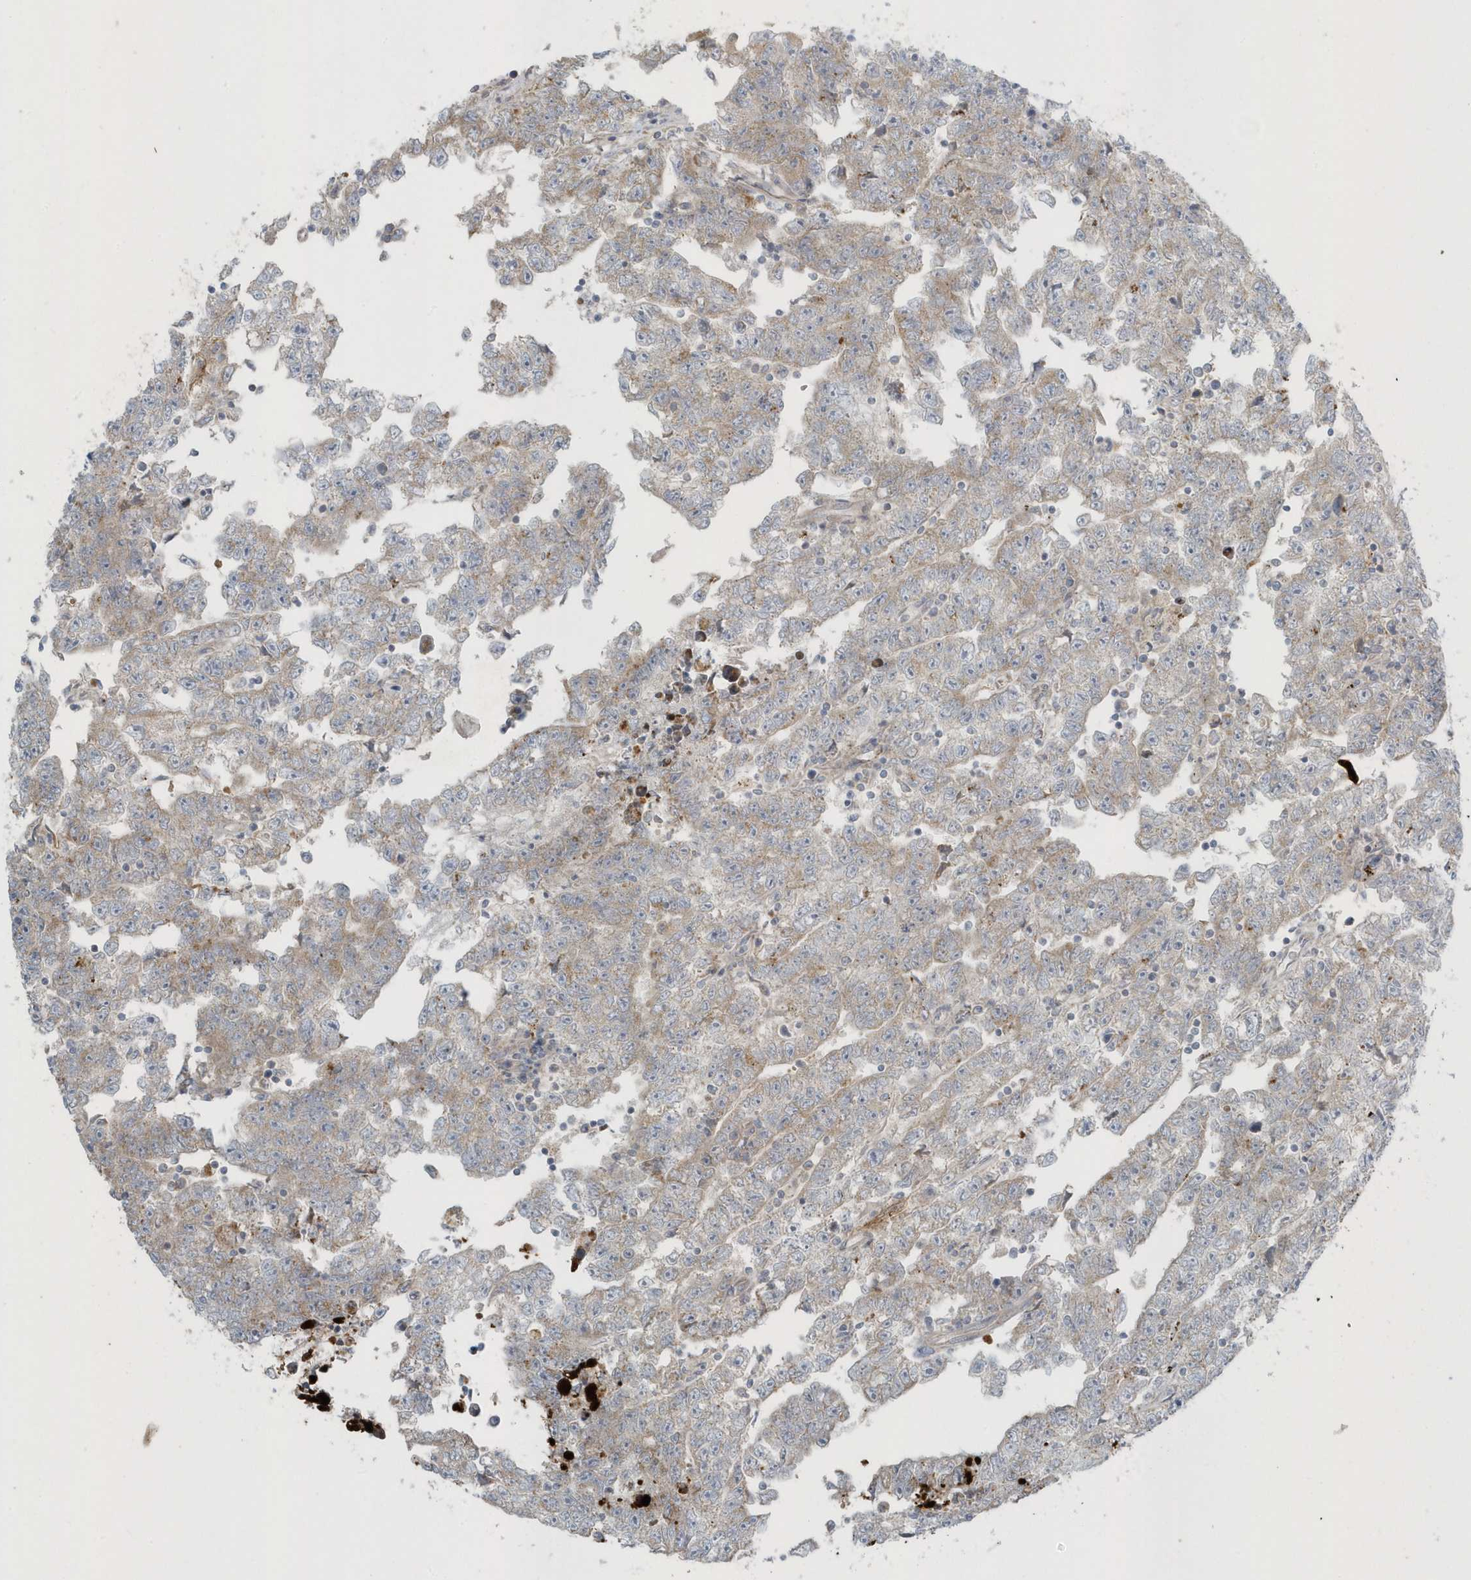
{"staining": {"intensity": "weak", "quantity": "25%-75%", "location": "cytoplasmic/membranous"}, "tissue": "testis cancer", "cell_type": "Tumor cells", "image_type": "cancer", "snomed": [{"axis": "morphology", "description": "Carcinoma, Embryonal, NOS"}, {"axis": "topography", "description": "Testis"}], "caption": "Protein positivity by immunohistochemistry (IHC) reveals weak cytoplasmic/membranous expression in about 25%-75% of tumor cells in testis cancer (embryonal carcinoma).", "gene": "SLC38A2", "patient": {"sex": "male", "age": 25}}